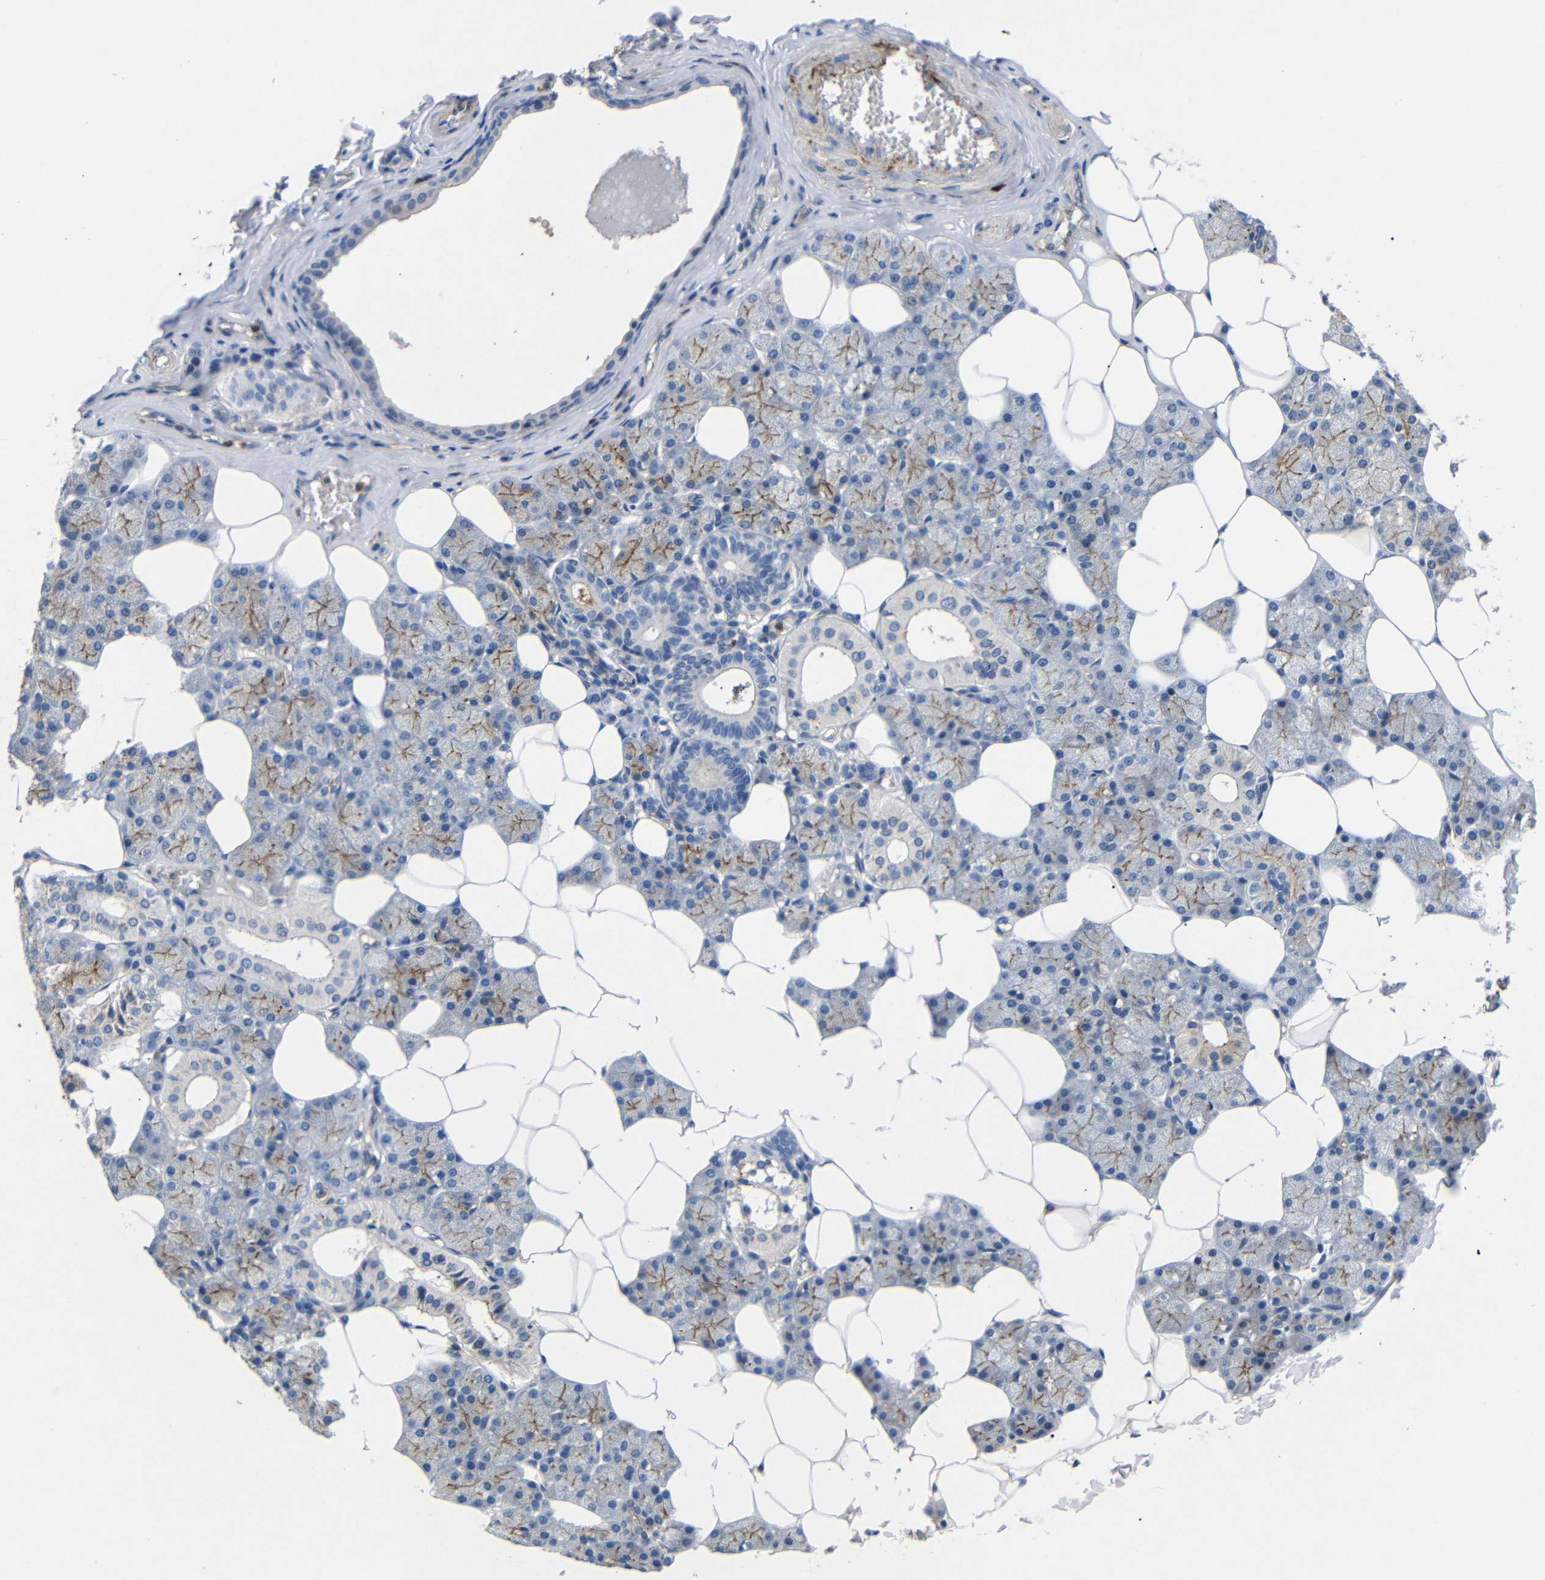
{"staining": {"intensity": "moderate", "quantity": "25%-75%", "location": "cytoplasmic/membranous"}, "tissue": "salivary gland", "cell_type": "Glandular cells", "image_type": "normal", "snomed": [{"axis": "morphology", "description": "Normal tissue, NOS"}, {"axis": "topography", "description": "Salivary gland"}], "caption": "Protein analysis of benign salivary gland shows moderate cytoplasmic/membranous staining in about 25%-75% of glandular cells. Nuclei are stained in blue.", "gene": "SDCBP", "patient": {"sex": "male", "age": 62}}